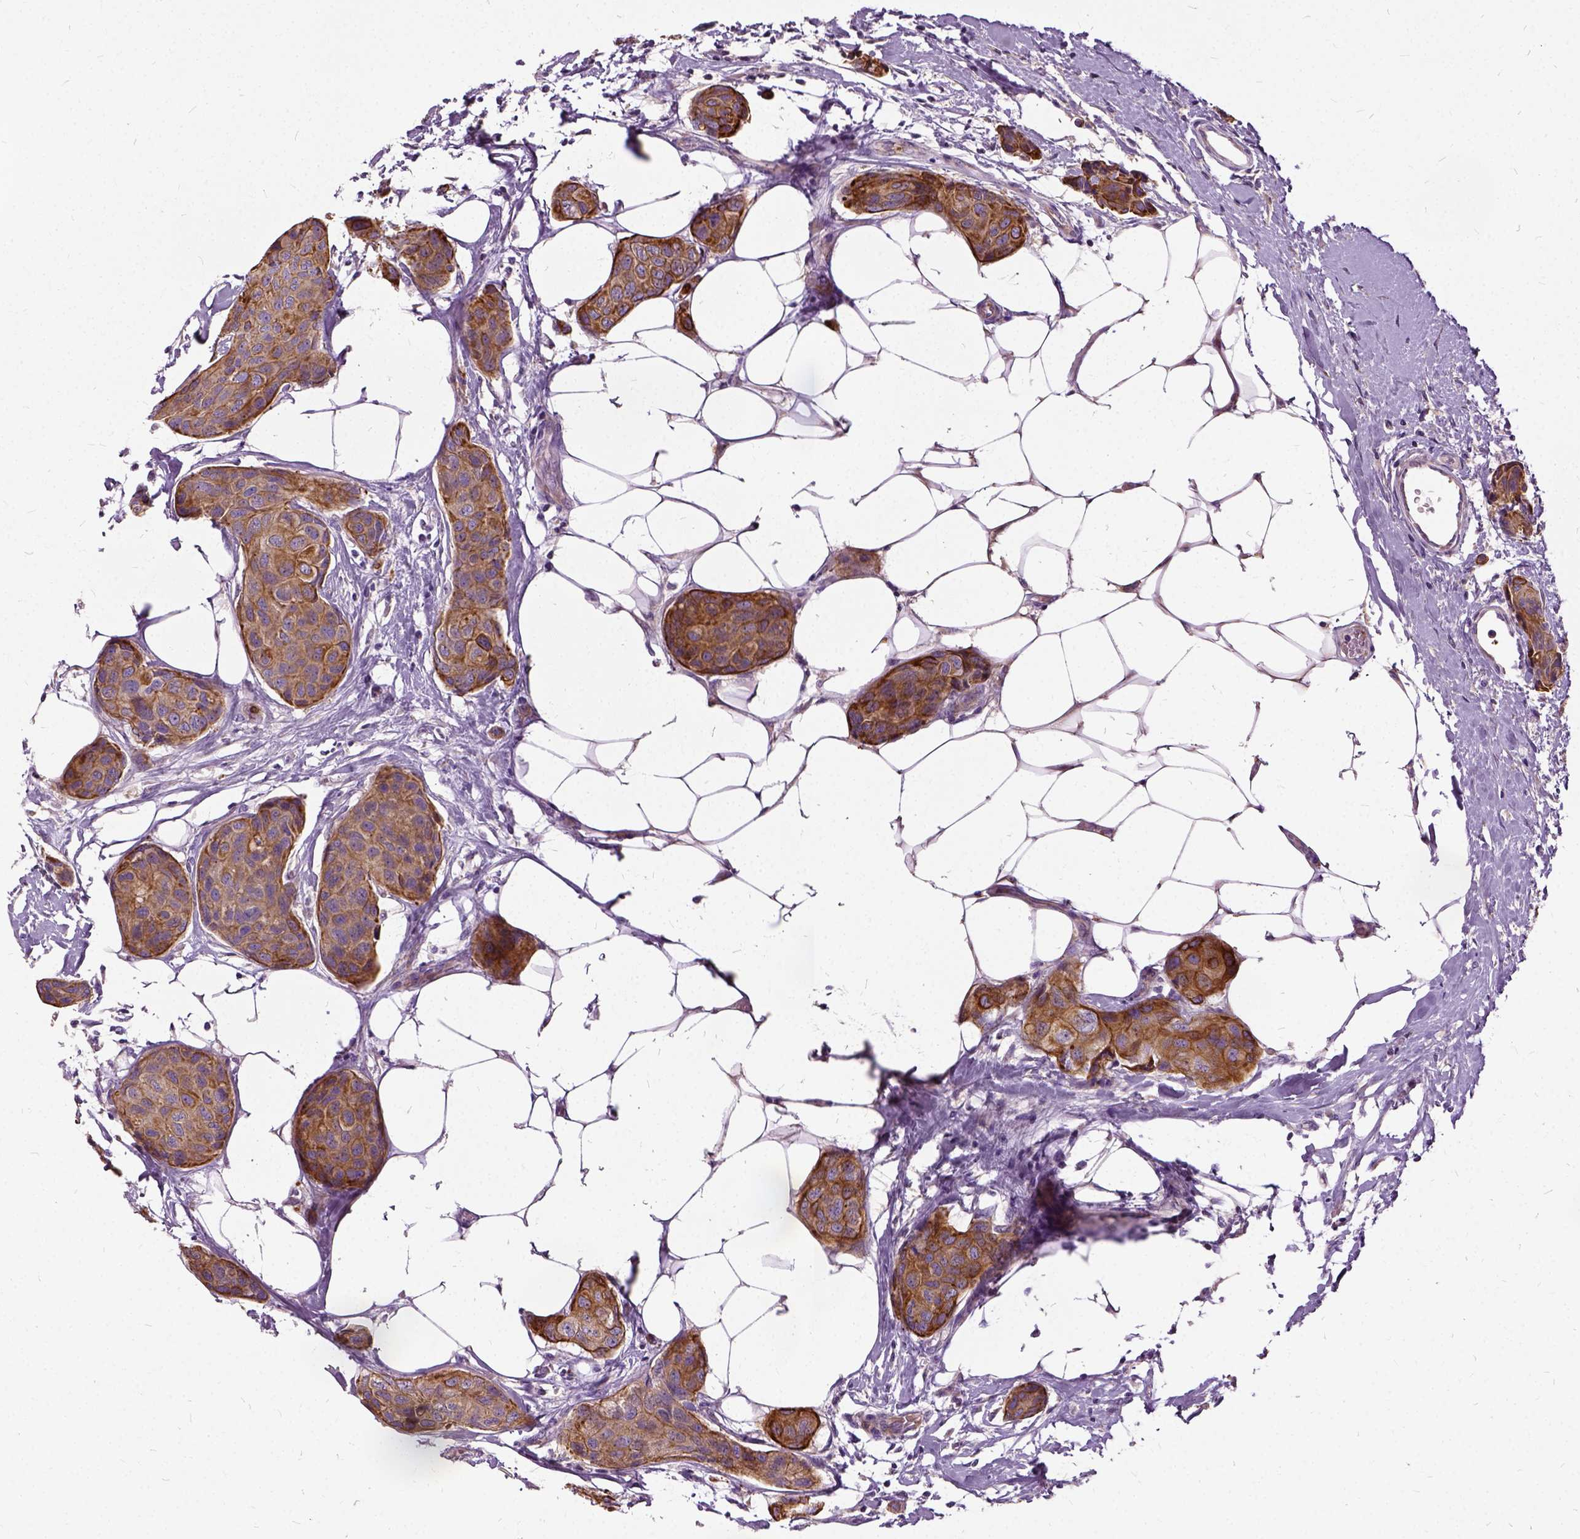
{"staining": {"intensity": "moderate", "quantity": ">75%", "location": "cytoplasmic/membranous"}, "tissue": "breast cancer", "cell_type": "Tumor cells", "image_type": "cancer", "snomed": [{"axis": "morphology", "description": "Duct carcinoma"}, {"axis": "topography", "description": "Breast"}], "caption": "A high-resolution image shows immunohistochemistry staining of breast cancer (infiltrating ductal carcinoma), which shows moderate cytoplasmic/membranous positivity in approximately >75% of tumor cells. Ihc stains the protein of interest in brown and the nuclei are stained blue.", "gene": "ILRUN", "patient": {"sex": "female", "age": 80}}